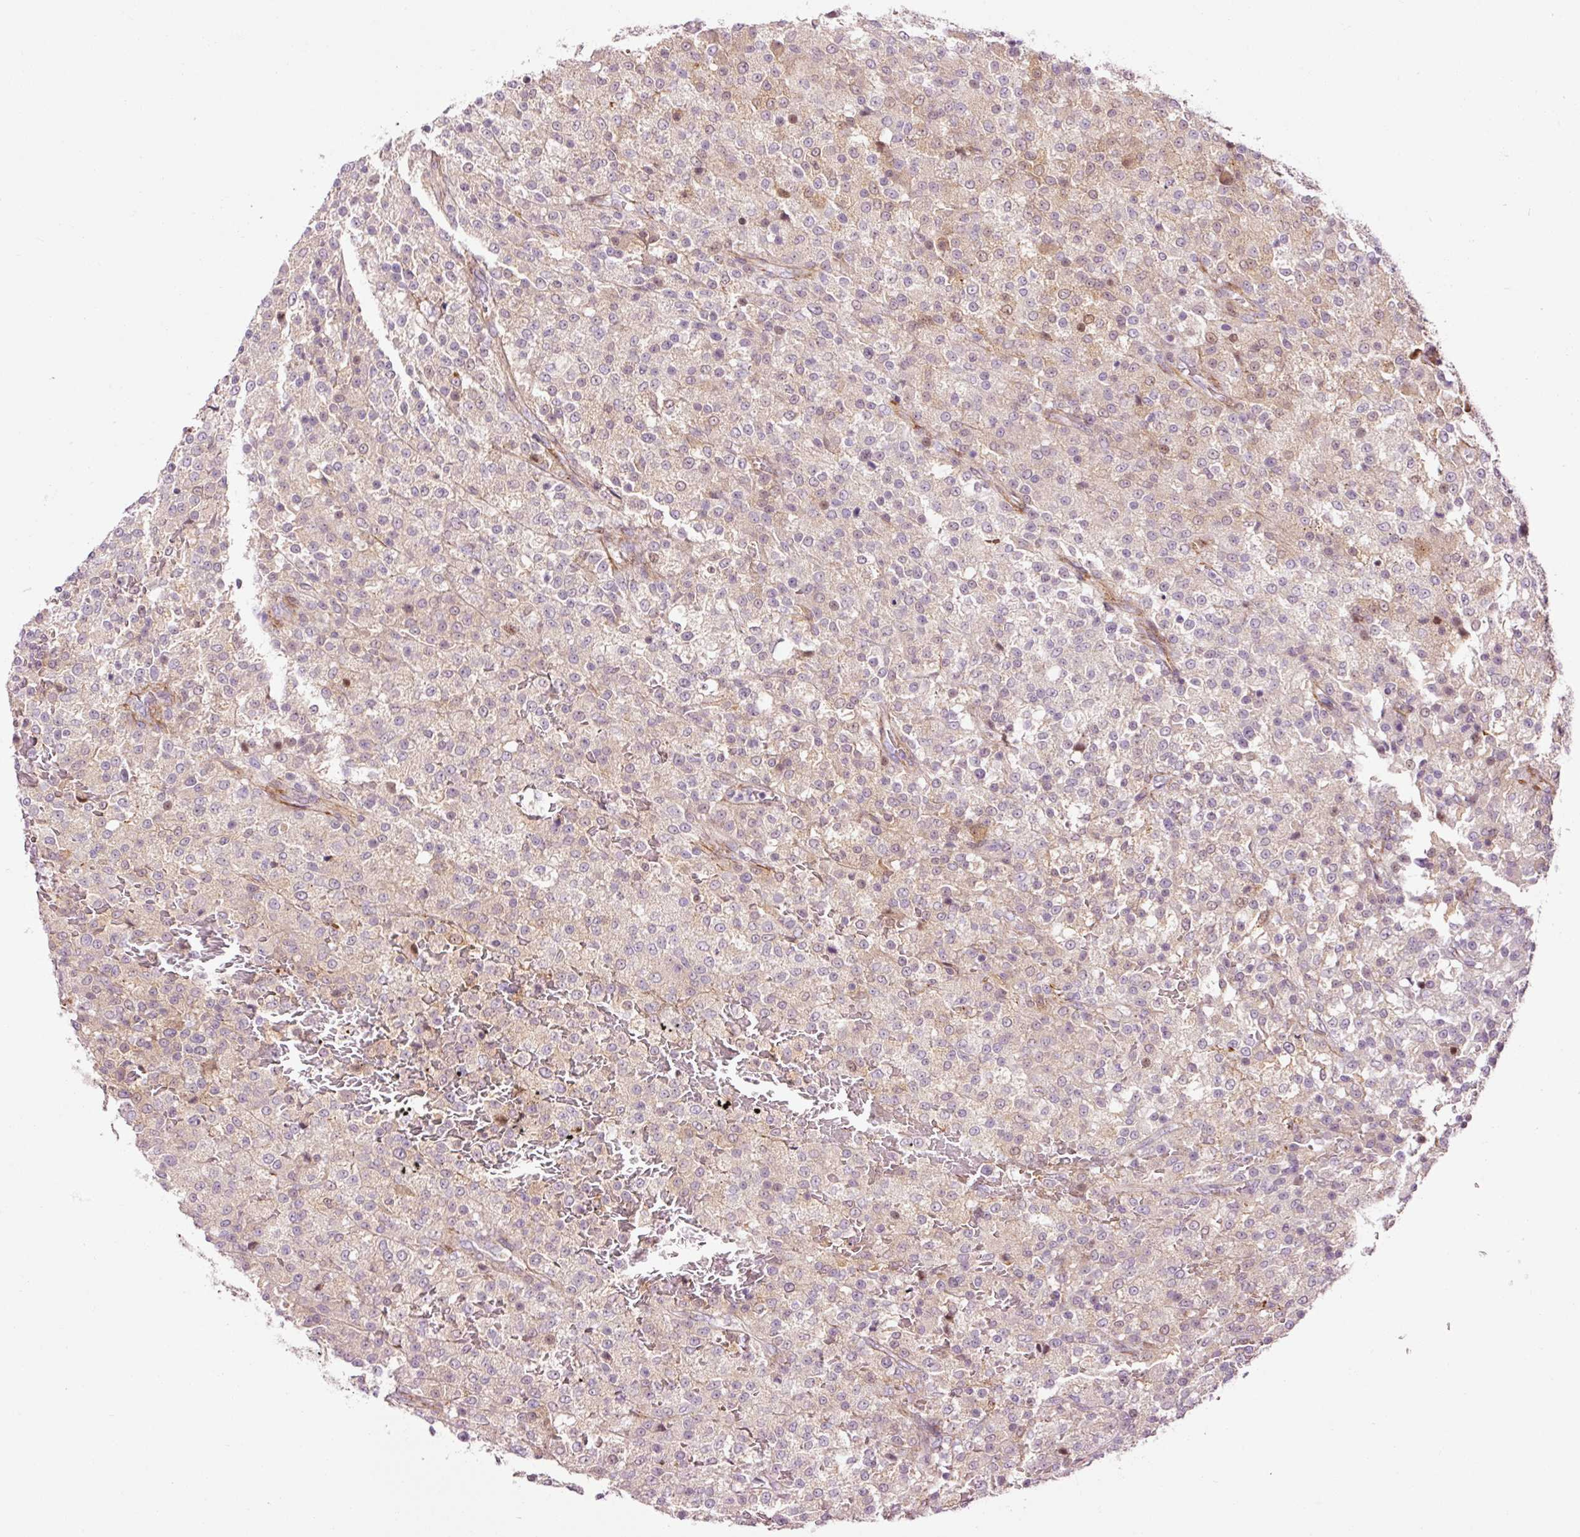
{"staining": {"intensity": "weak", "quantity": "25%-75%", "location": "cytoplasmic/membranous"}, "tissue": "testis cancer", "cell_type": "Tumor cells", "image_type": "cancer", "snomed": [{"axis": "morphology", "description": "Seminoma, NOS"}, {"axis": "topography", "description": "Testis"}], "caption": "Seminoma (testis) stained with a brown dye shows weak cytoplasmic/membranous positive positivity in about 25%-75% of tumor cells.", "gene": "ANKRD20A1", "patient": {"sex": "male", "age": 59}}